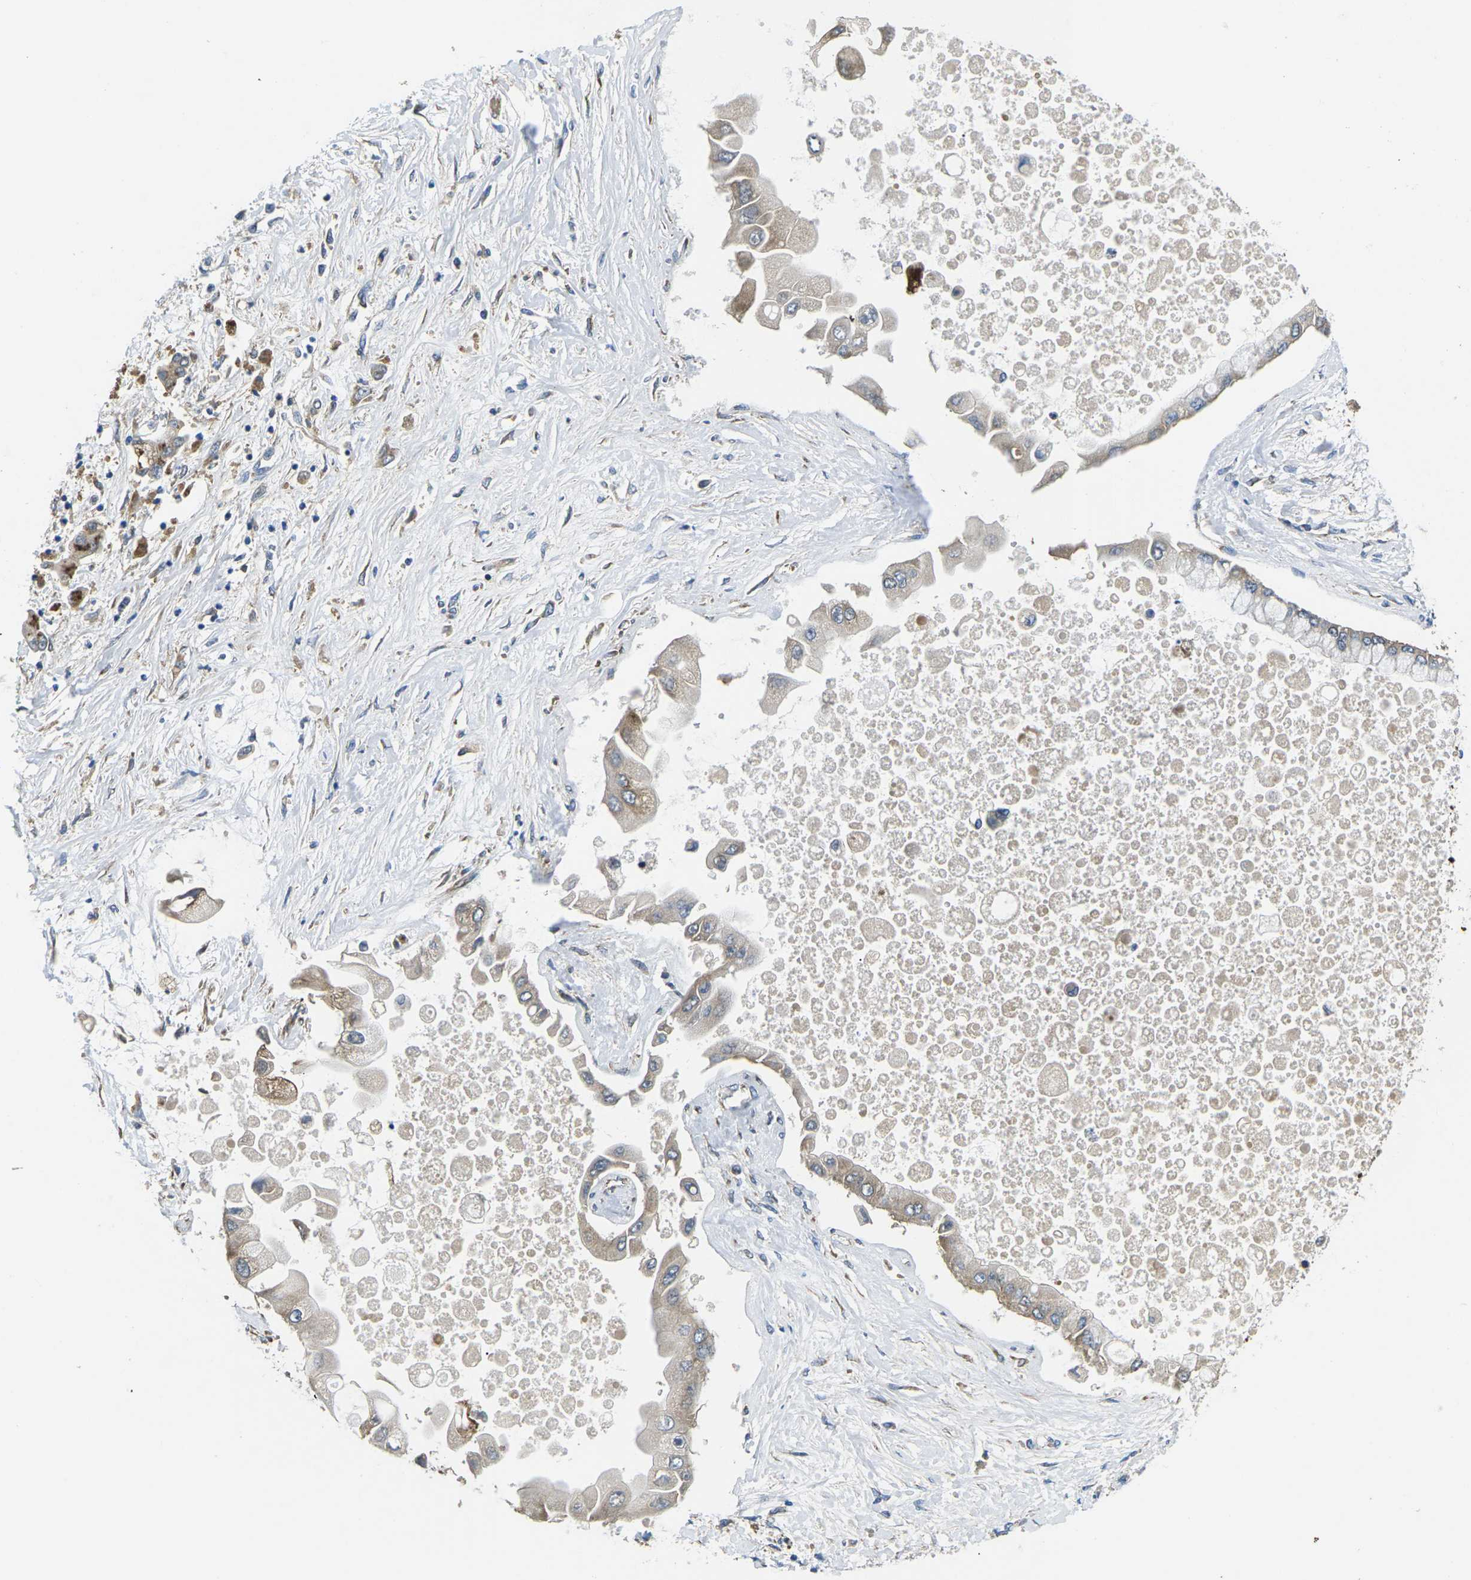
{"staining": {"intensity": "weak", "quantity": "<25%", "location": "cytoplasmic/membranous"}, "tissue": "liver cancer", "cell_type": "Tumor cells", "image_type": "cancer", "snomed": [{"axis": "morphology", "description": "Cholangiocarcinoma"}, {"axis": "topography", "description": "Liver"}], "caption": "There is no significant positivity in tumor cells of cholangiocarcinoma (liver).", "gene": "PDZD8", "patient": {"sex": "male", "age": 50}}